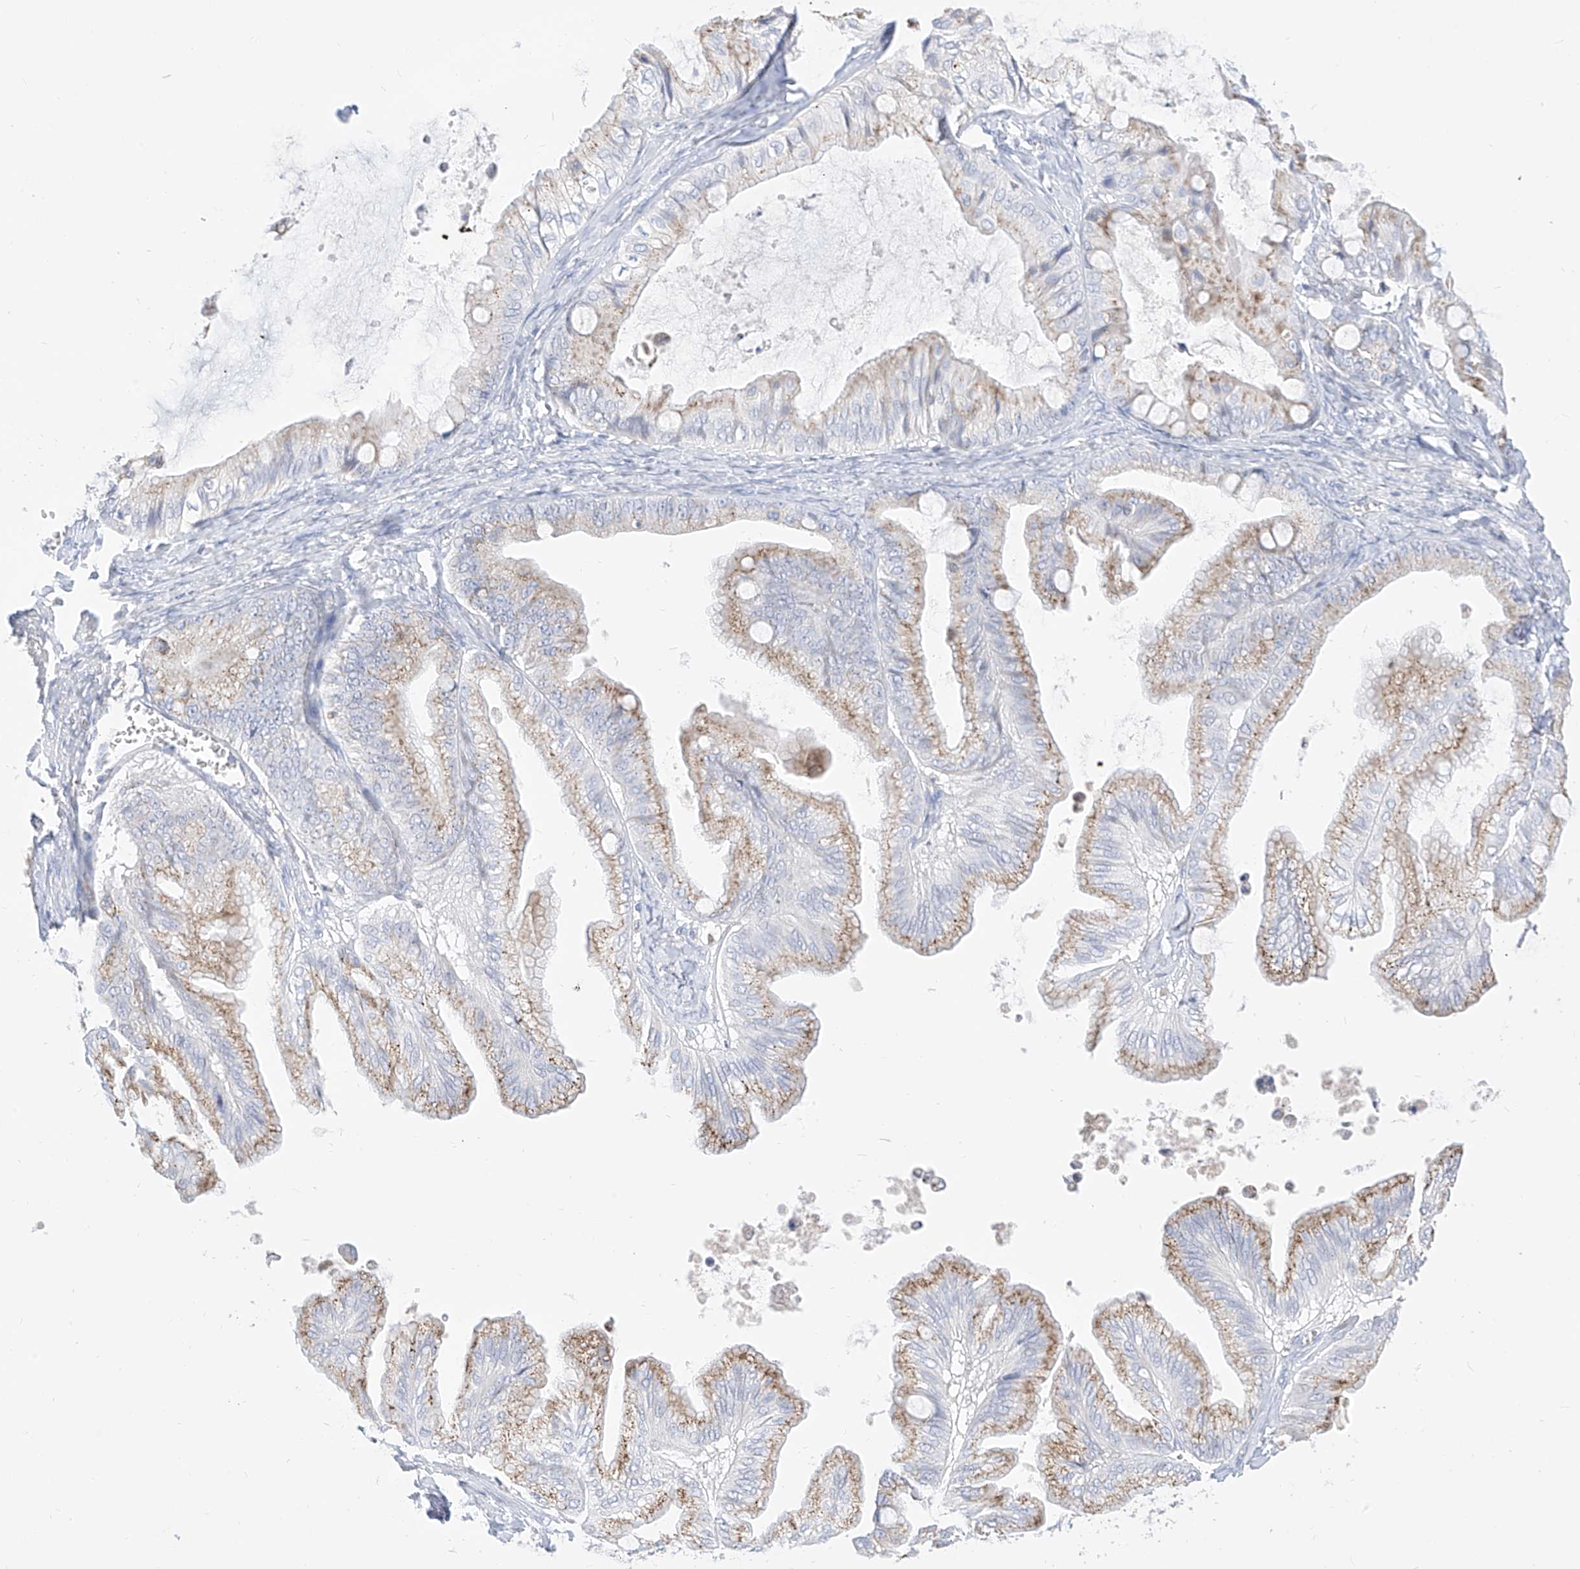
{"staining": {"intensity": "moderate", "quantity": ">75%", "location": "cytoplasmic/membranous"}, "tissue": "ovarian cancer", "cell_type": "Tumor cells", "image_type": "cancer", "snomed": [{"axis": "morphology", "description": "Cystadenocarcinoma, mucinous, NOS"}, {"axis": "topography", "description": "Ovary"}], "caption": "This histopathology image reveals immunohistochemistry staining of human mucinous cystadenocarcinoma (ovarian), with medium moderate cytoplasmic/membranous positivity in about >75% of tumor cells.", "gene": "RASA2", "patient": {"sex": "female", "age": 71}}